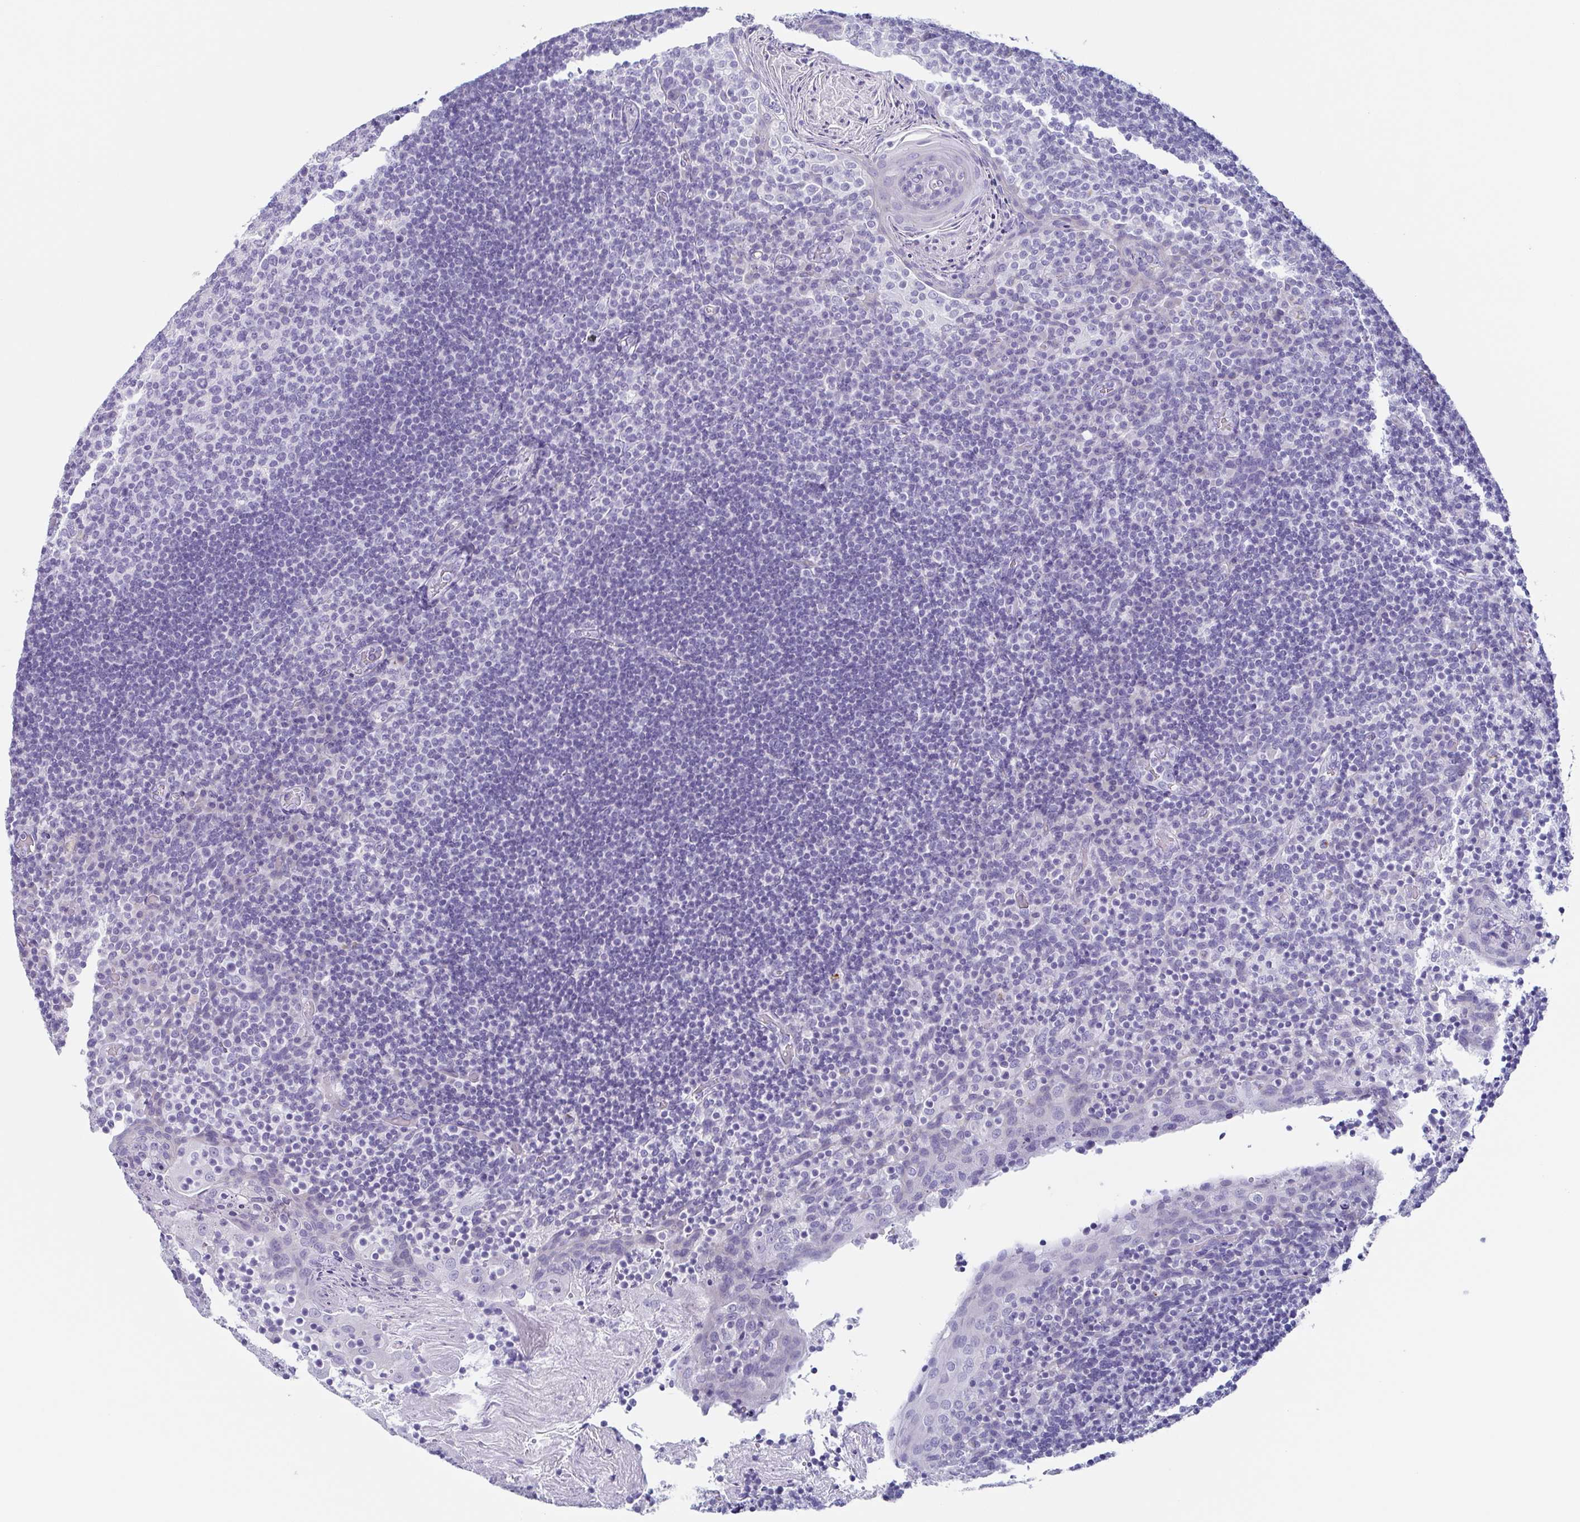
{"staining": {"intensity": "negative", "quantity": "none", "location": "none"}, "tissue": "tonsil", "cell_type": "Germinal center cells", "image_type": "normal", "snomed": [{"axis": "morphology", "description": "Normal tissue, NOS"}, {"axis": "topography", "description": "Tonsil"}], "caption": "Immunohistochemistry (IHC) image of benign tonsil: human tonsil stained with DAB (3,3'-diaminobenzidine) demonstrates no significant protein positivity in germinal center cells. (Immunohistochemistry (IHC), brightfield microscopy, high magnification).", "gene": "TAGLN3", "patient": {"sex": "female", "age": 10}}